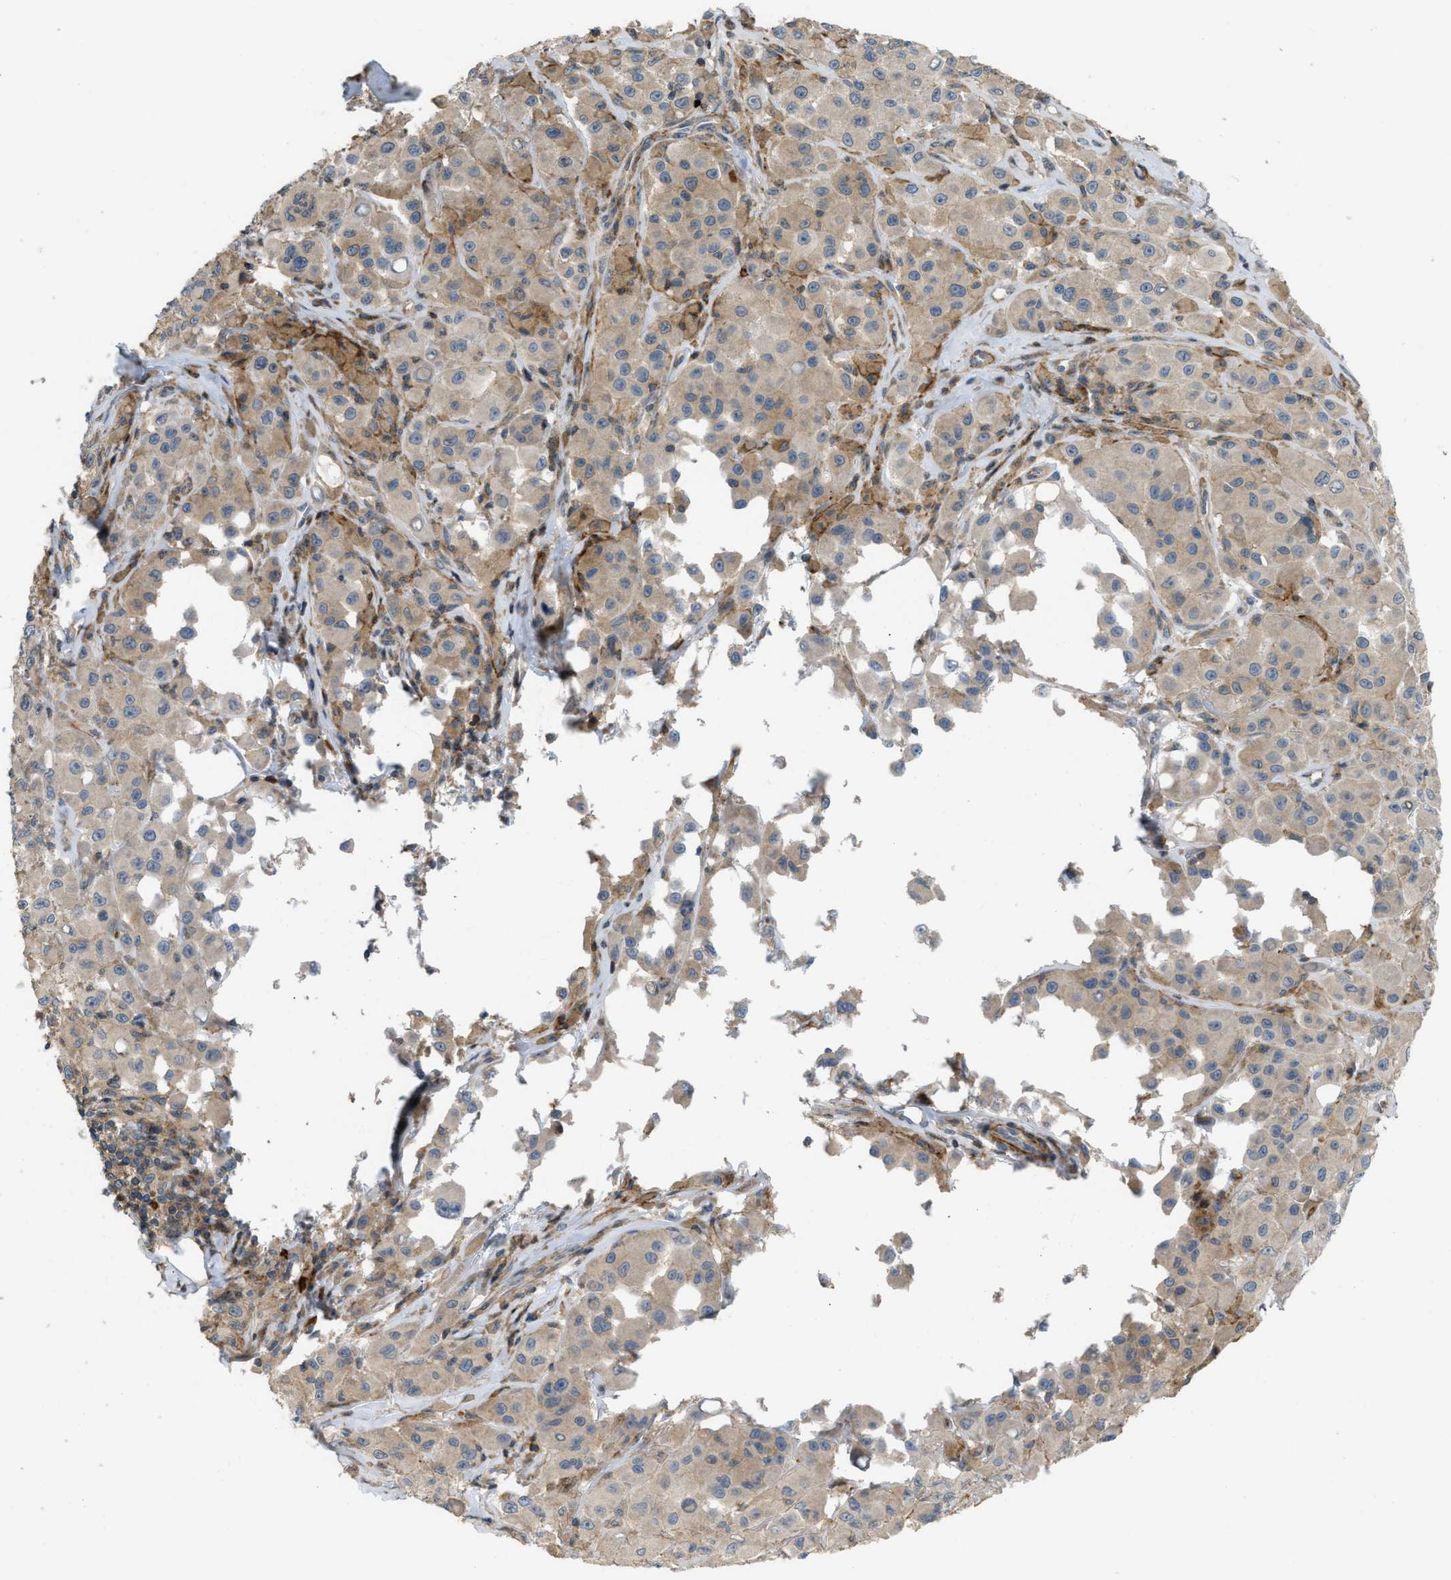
{"staining": {"intensity": "weak", "quantity": ">75%", "location": "cytoplasmic/membranous"}, "tissue": "melanoma", "cell_type": "Tumor cells", "image_type": "cancer", "snomed": [{"axis": "morphology", "description": "Malignant melanoma, NOS"}, {"axis": "topography", "description": "Skin"}], "caption": "A brown stain labels weak cytoplasmic/membranous staining of a protein in human melanoma tumor cells.", "gene": "BTN3A2", "patient": {"sex": "male", "age": 84}}